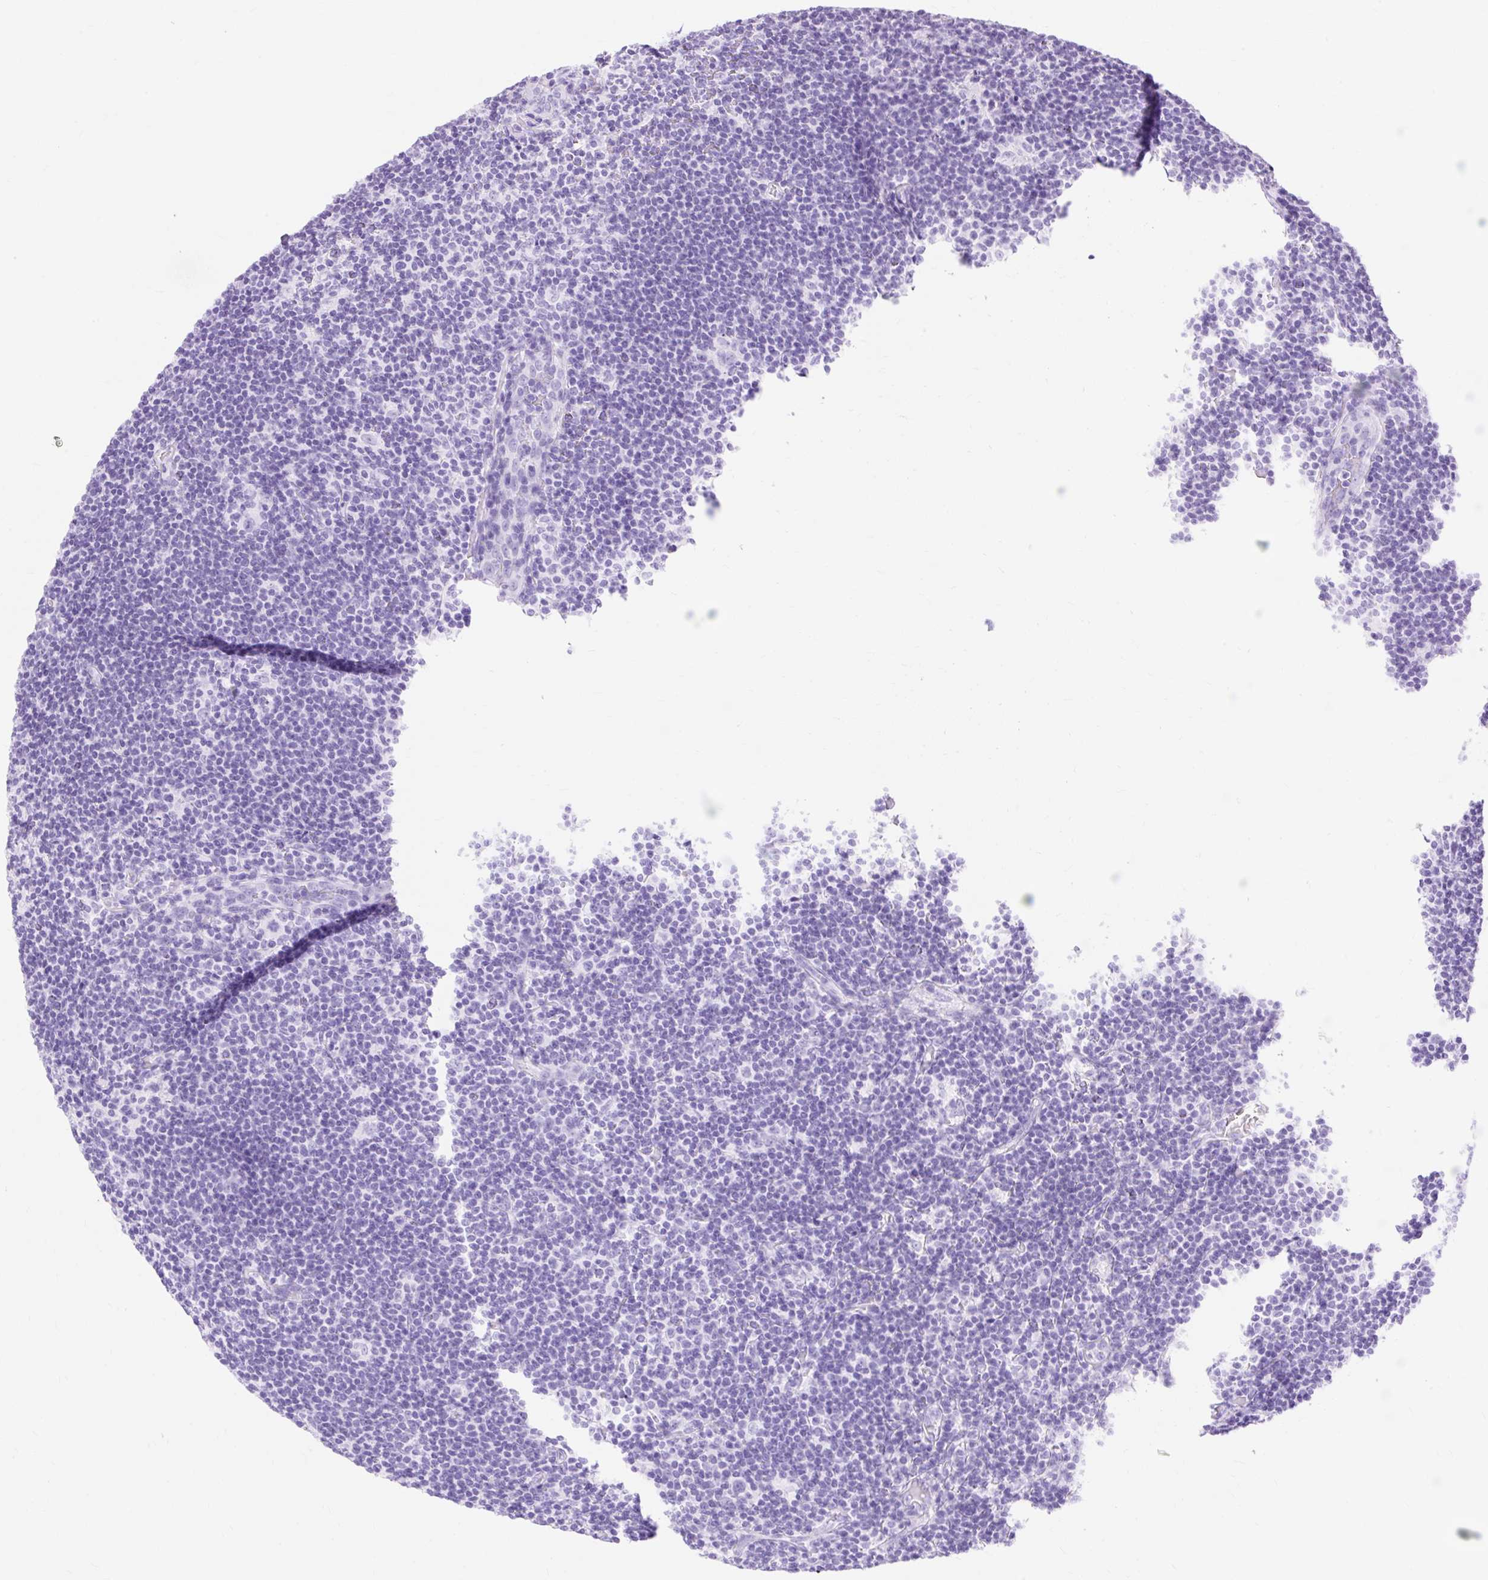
{"staining": {"intensity": "negative", "quantity": "none", "location": "none"}, "tissue": "lymphoma", "cell_type": "Tumor cells", "image_type": "cancer", "snomed": [{"axis": "morphology", "description": "Hodgkin's disease, NOS"}, {"axis": "topography", "description": "Lymph node"}], "caption": "Histopathology image shows no protein staining in tumor cells of Hodgkin's disease tissue.", "gene": "MBP", "patient": {"sex": "female", "age": 57}}